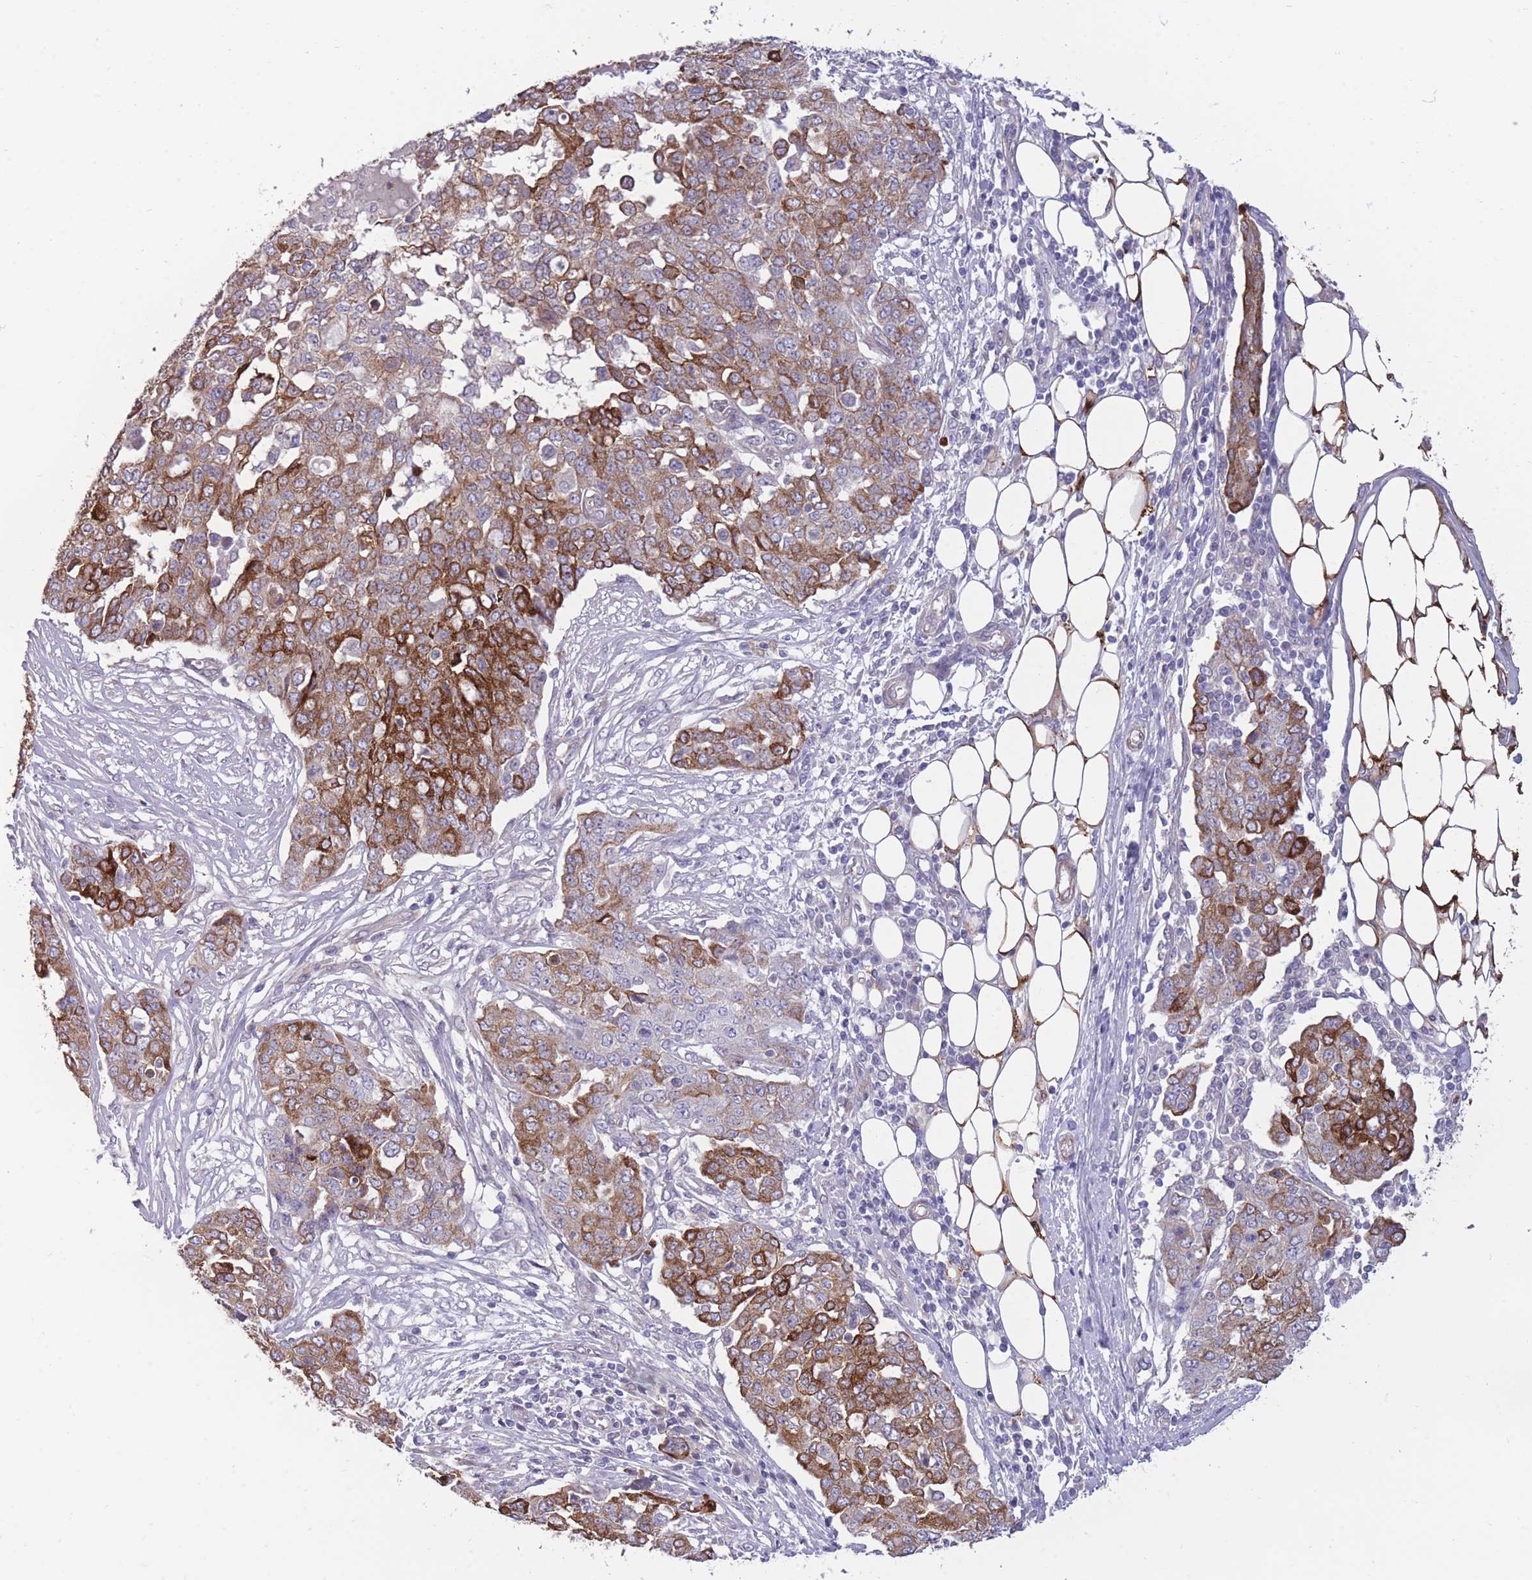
{"staining": {"intensity": "strong", "quantity": "25%-75%", "location": "cytoplasmic/membranous"}, "tissue": "ovarian cancer", "cell_type": "Tumor cells", "image_type": "cancer", "snomed": [{"axis": "morphology", "description": "Cystadenocarcinoma, serous, NOS"}, {"axis": "topography", "description": "Soft tissue"}, {"axis": "topography", "description": "Ovary"}], "caption": "Immunohistochemical staining of ovarian serous cystadenocarcinoma exhibits high levels of strong cytoplasmic/membranous protein staining in approximately 25%-75% of tumor cells. (DAB (3,3'-diaminobenzidine) = brown stain, brightfield microscopy at high magnification).", "gene": "RGS11", "patient": {"sex": "female", "age": 57}}